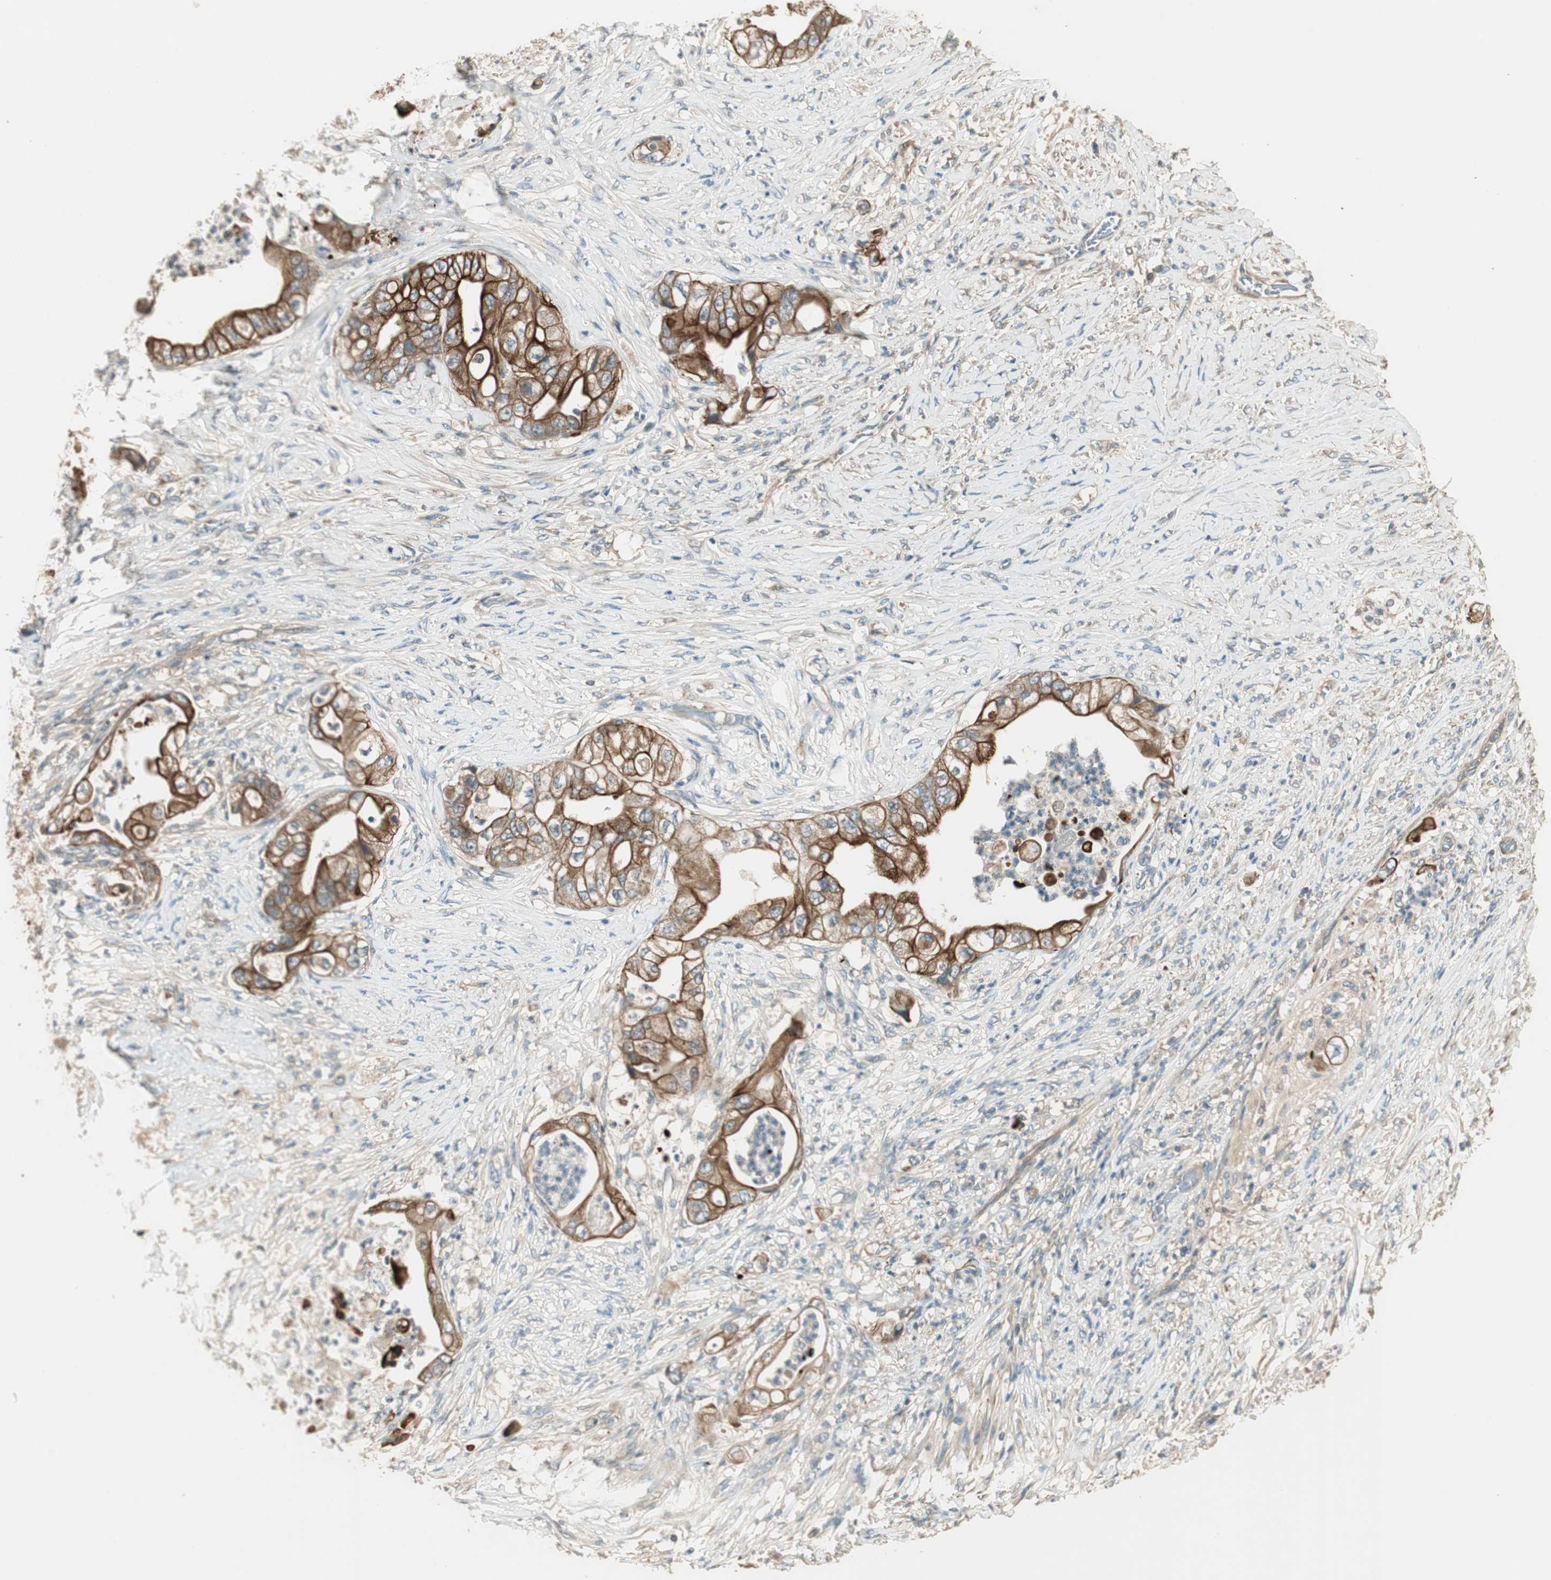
{"staining": {"intensity": "strong", "quantity": ">75%", "location": "cytoplasmic/membranous"}, "tissue": "stomach cancer", "cell_type": "Tumor cells", "image_type": "cancer", "snomed": [{"axis": "morphology", "description": "Adenocarcinoma, NOS"}, {"axis": "topography", "description": "Stomach"}], "caption": "This is an image of immunohistochemistry staining of adenocarcinoma (stomach), which shows strong expression in the cytoplasmic/membranous of tumor cells.", "gene": "PFDN5", "patient": {"sex": "female", "age": 73}}